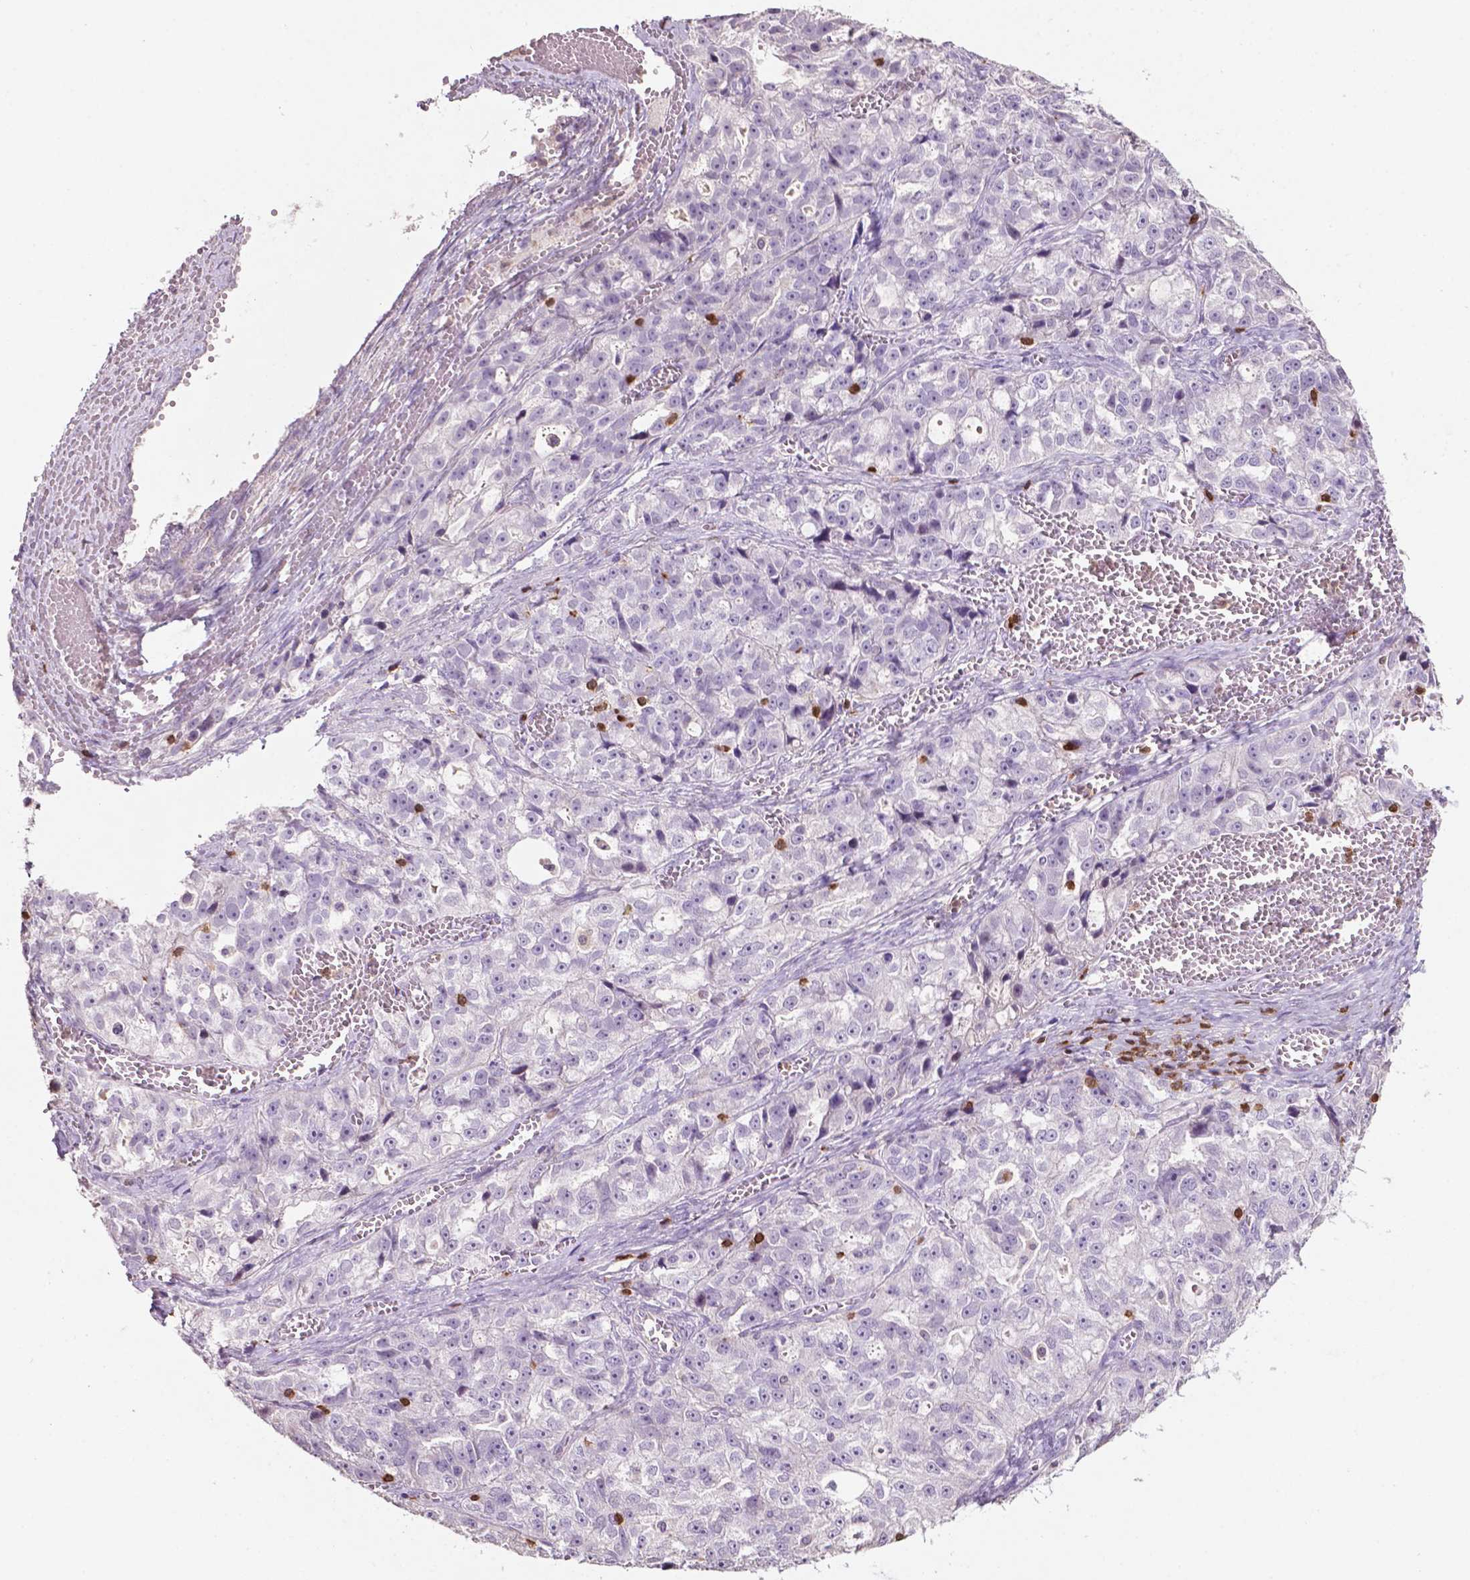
{"staining": {"intensity": "negative", "quantity": "none", "location": "none"}, "tissue": "ovarian cancer", "cell_type": "Tumor cells", "image_type": "cancer", "snomed": [{"axis": "morphology", "description": "Cystadenocarcinoma, serous, NOS"}, {"axis": "topography", "description": "Ovary"}], "caption": "Immunohistochemistry image of human ovarian cancer (serous cystadenocarcinoma) stained for a protein (brown), which displays no expression in tumor cells.", "gene": "TBC1D10C", "patient": {"sex": "female", "age": 51}}